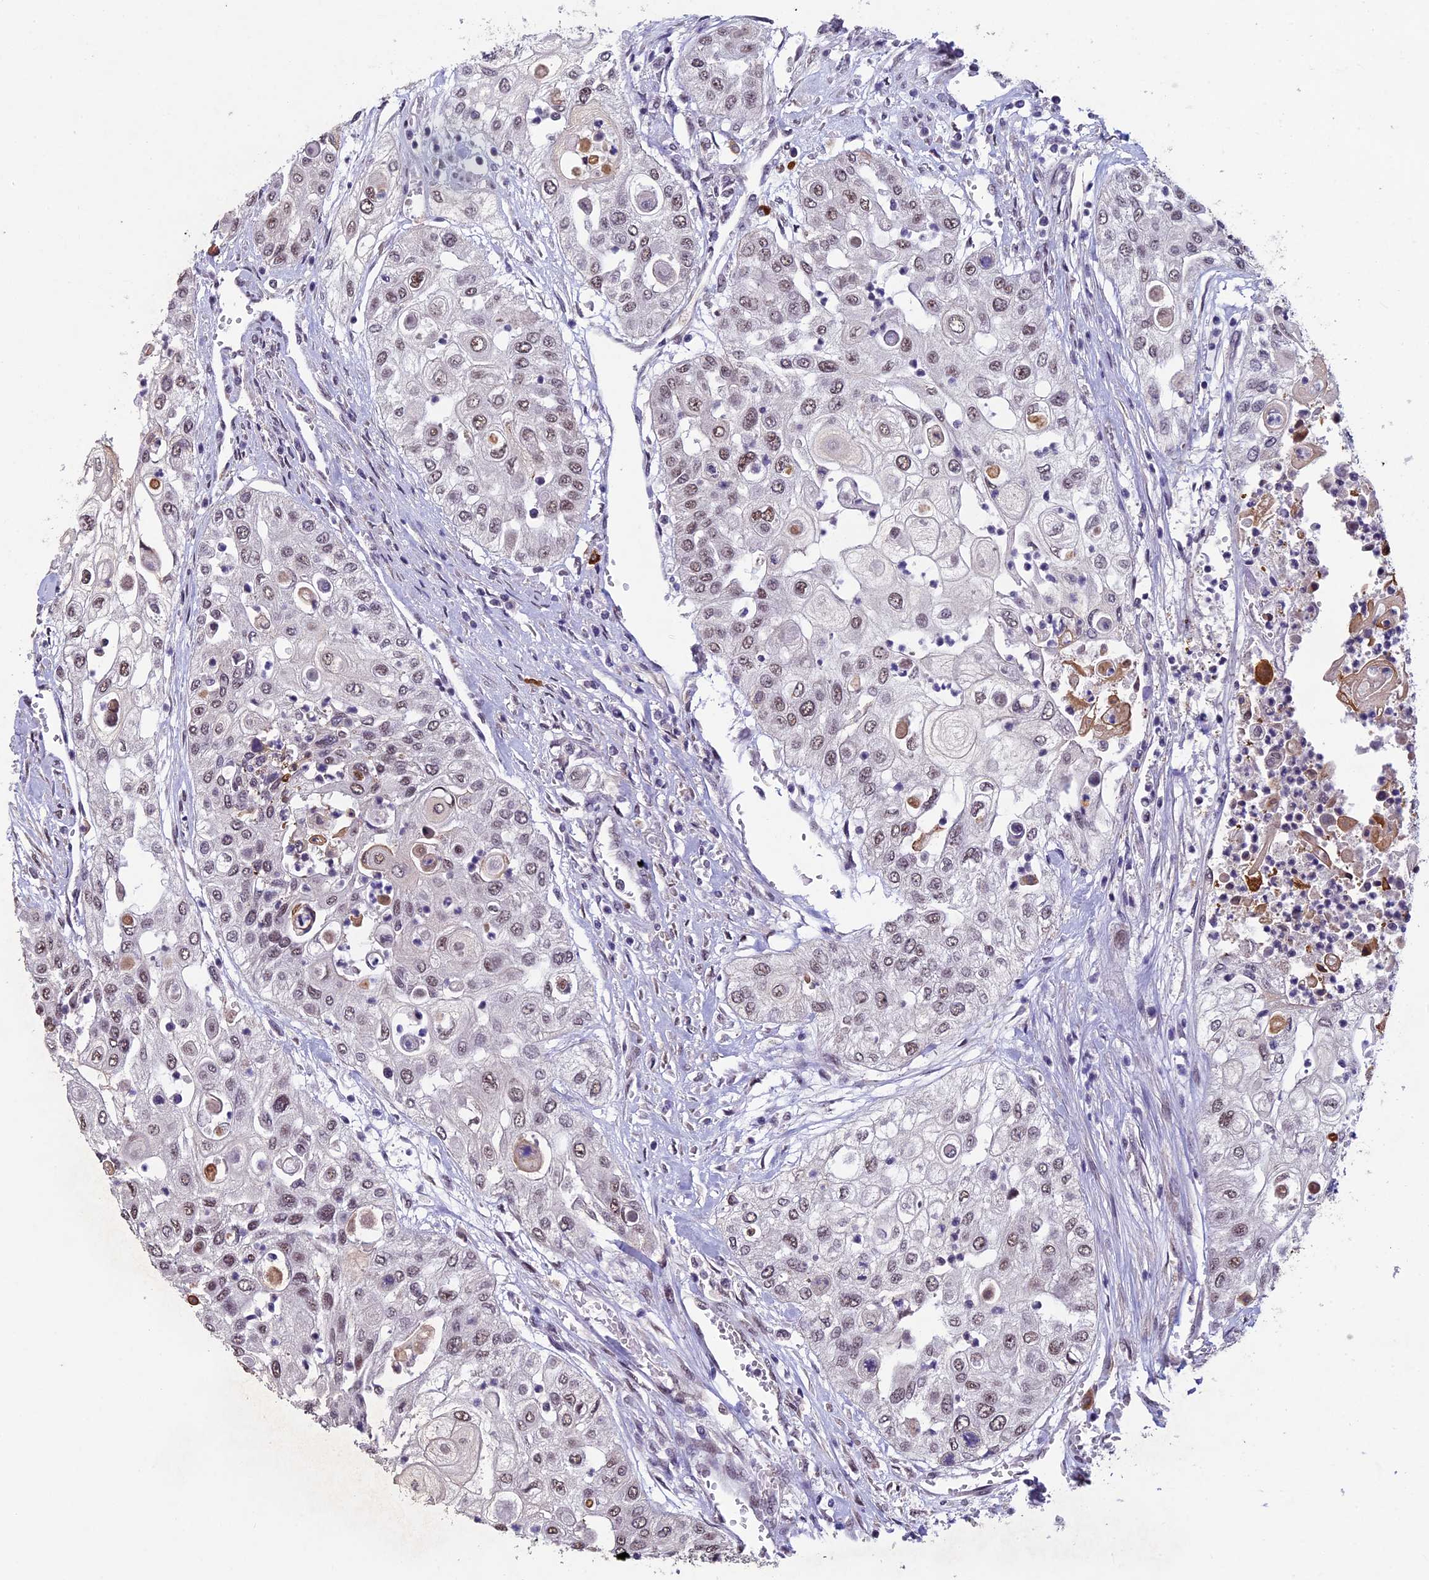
{"staining": {"intensity": "weak", "quantity": "25%-75%", "location": "nuclear"}, "tissue": "urothelial cancer", "cell_type": "Tumor cells", "image_type": "cancer", "snomed": [{"axis": "morphology", "description": "Urothelial carcinoma, High grade"}, {"axis": "topography", "description": "Urinary bladder"}], "caption": "Immunohistochemical staining of human urothelial cancer reveals low levels of weak nuclear staining in approximately 25%-75% of tumor cells.", "gene": "RNF40", "patient": {"sex": "female", "age": 79}}